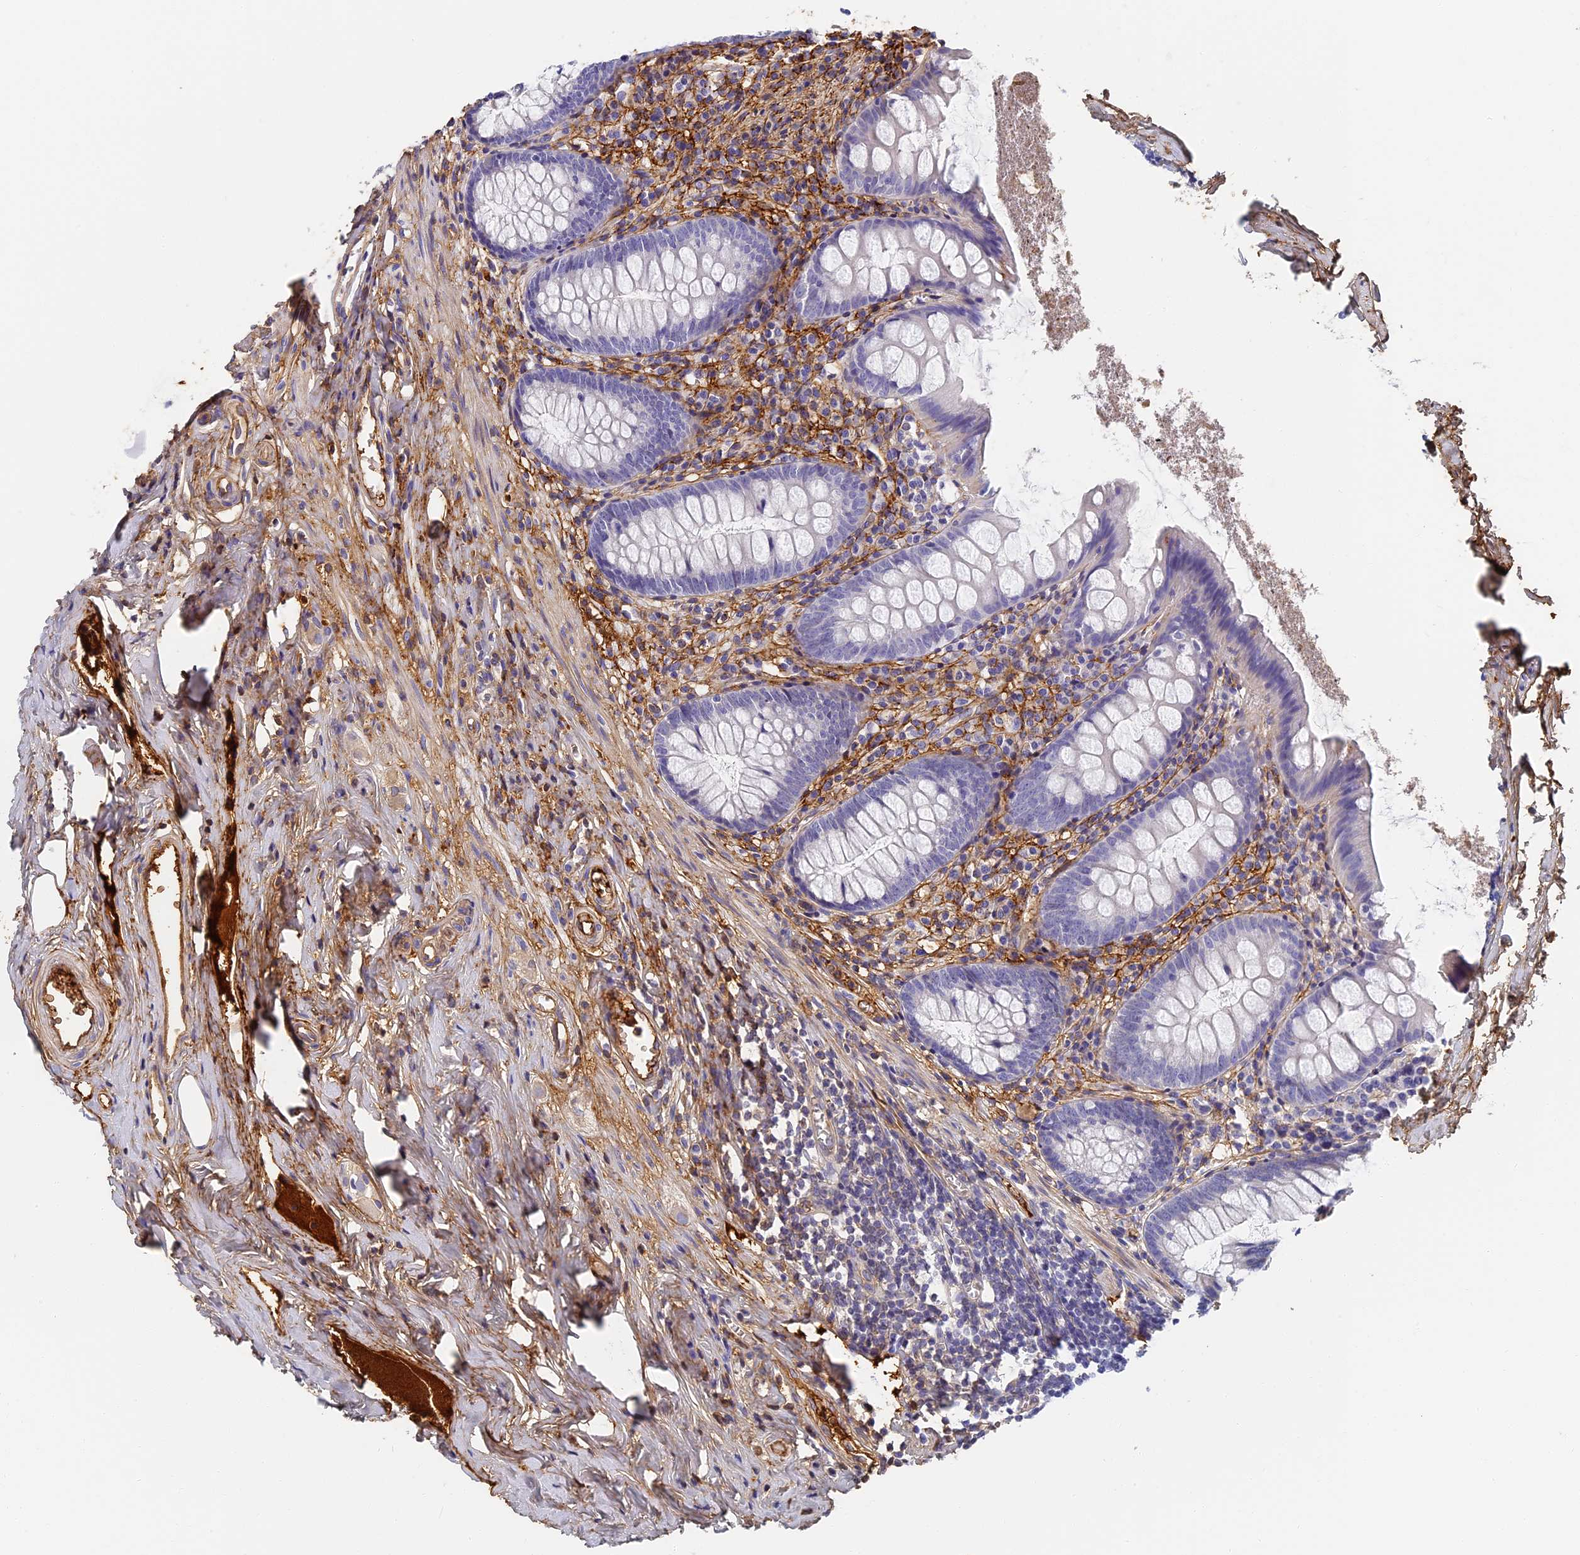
{"staining": {"intensity": "negative", "quantity": "none", "location": "none"}, "tissue": "appendix", "cell_type": "Glandular cells", "image_type": "normal", "snomed": [{"axis": "morphology", "description": "Normal tissue, NOS"}, {"axis": "topography", "description": "Appendix"}], "caption": "Appendix was stained to show a protein in brown. There is no significant staining in glandular cells. (DAB (3,3'-diaminobenzidine) IHC, high magnification).", "gene": "ITIH1", "patient": {"sex": "female", "age": 51}}